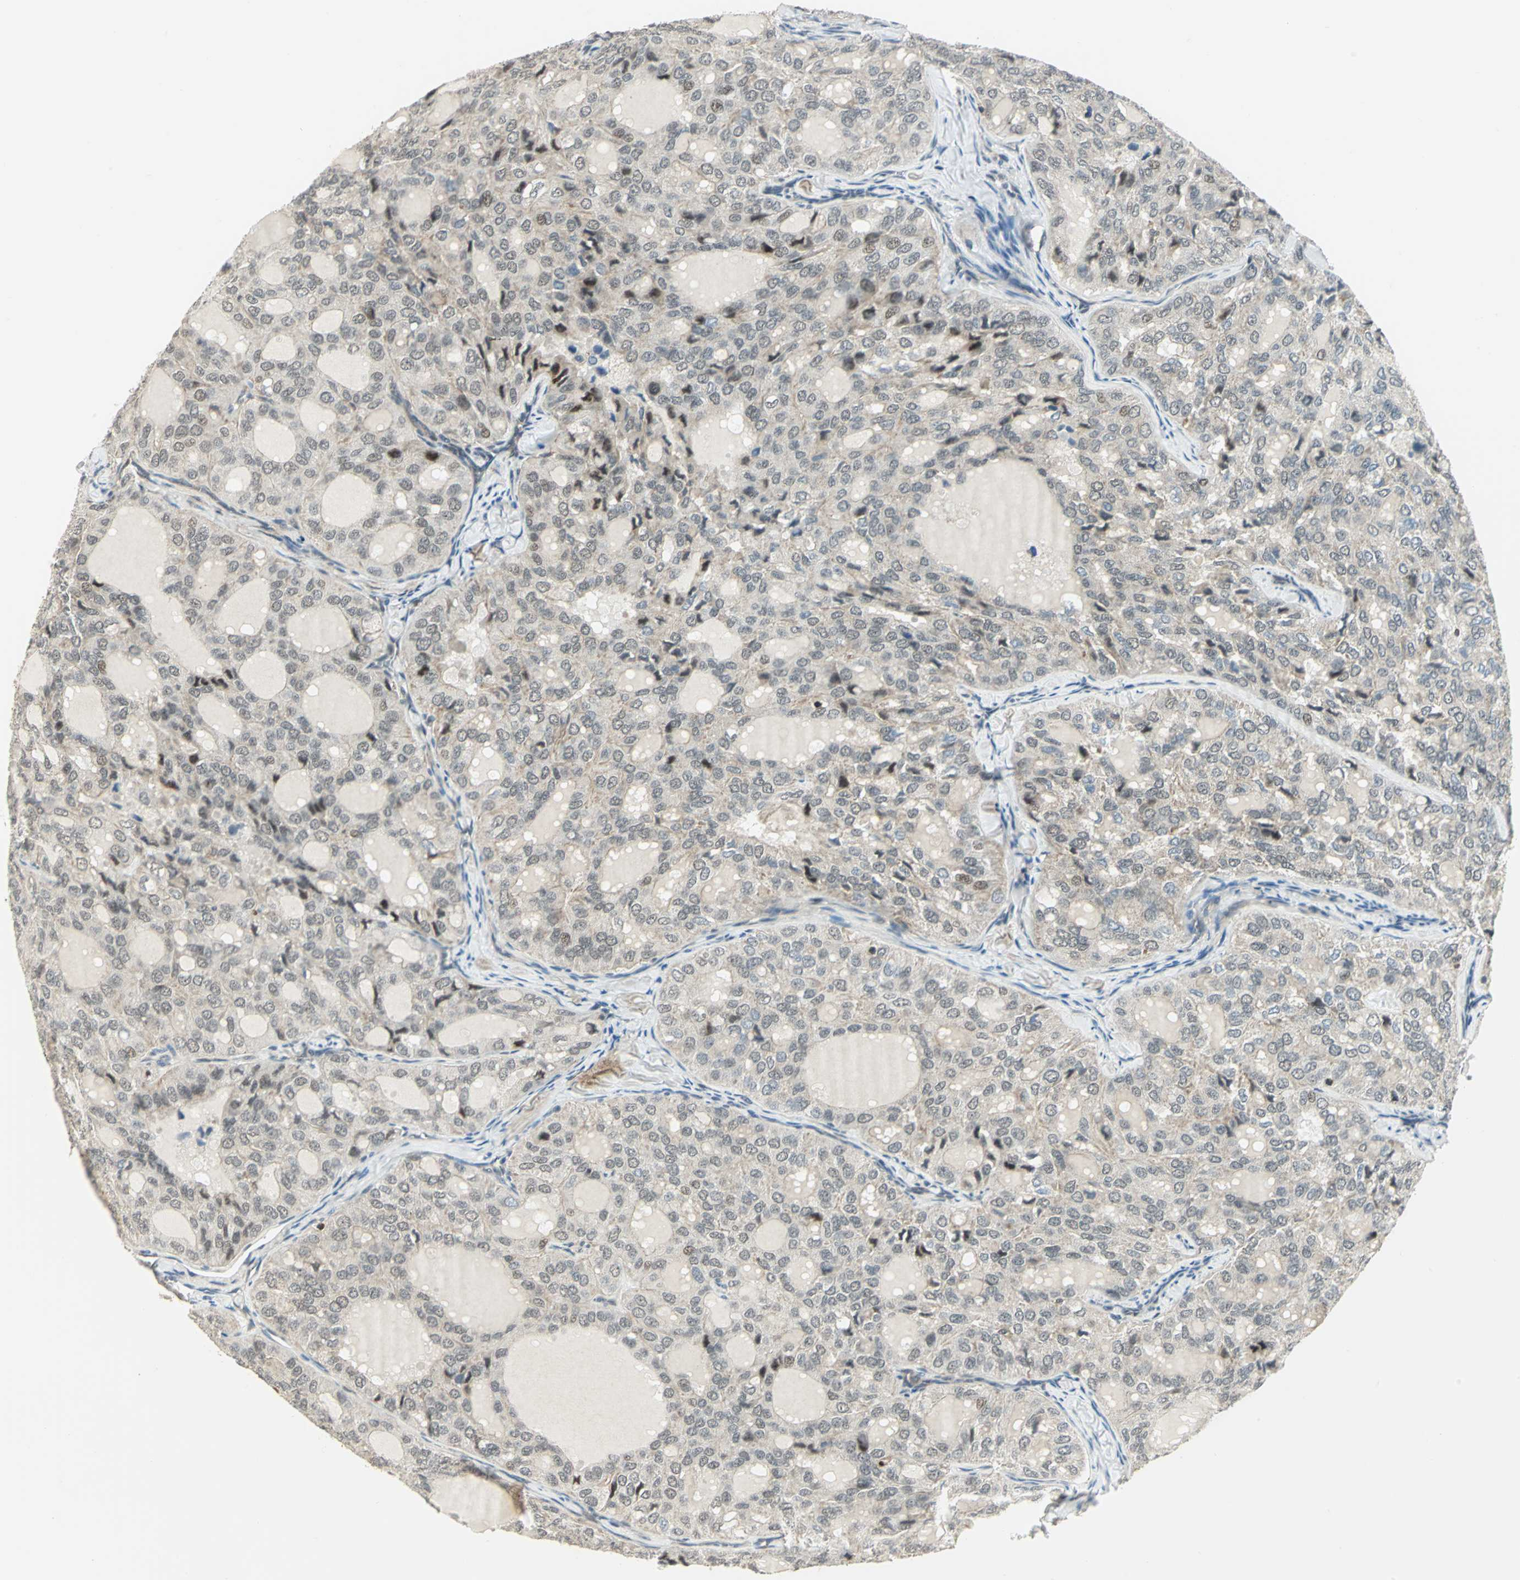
{"staining": {"intensity": "weak", "quantity": ">75%", "location": "cytoplasmic/membranous,nuclear"}, "tissue": "thyroid cancer", "cell_type": "Tumor cells", "image_type": "cancer", "snomed": [{"axis": "morphology", "description": "Follicular adenoma carcinoma, NOS"}, {"axis": "topography", "description": "Thyroid gland"}], "caption": "Follicular adenoma carcinoma (thyroid) stained for a protein displays weak cytoplasmic/membranous and nuclear positivity in tumor cells.", "gene": "PLAGL2", "patient": {"sex": "male", "age": 75}}